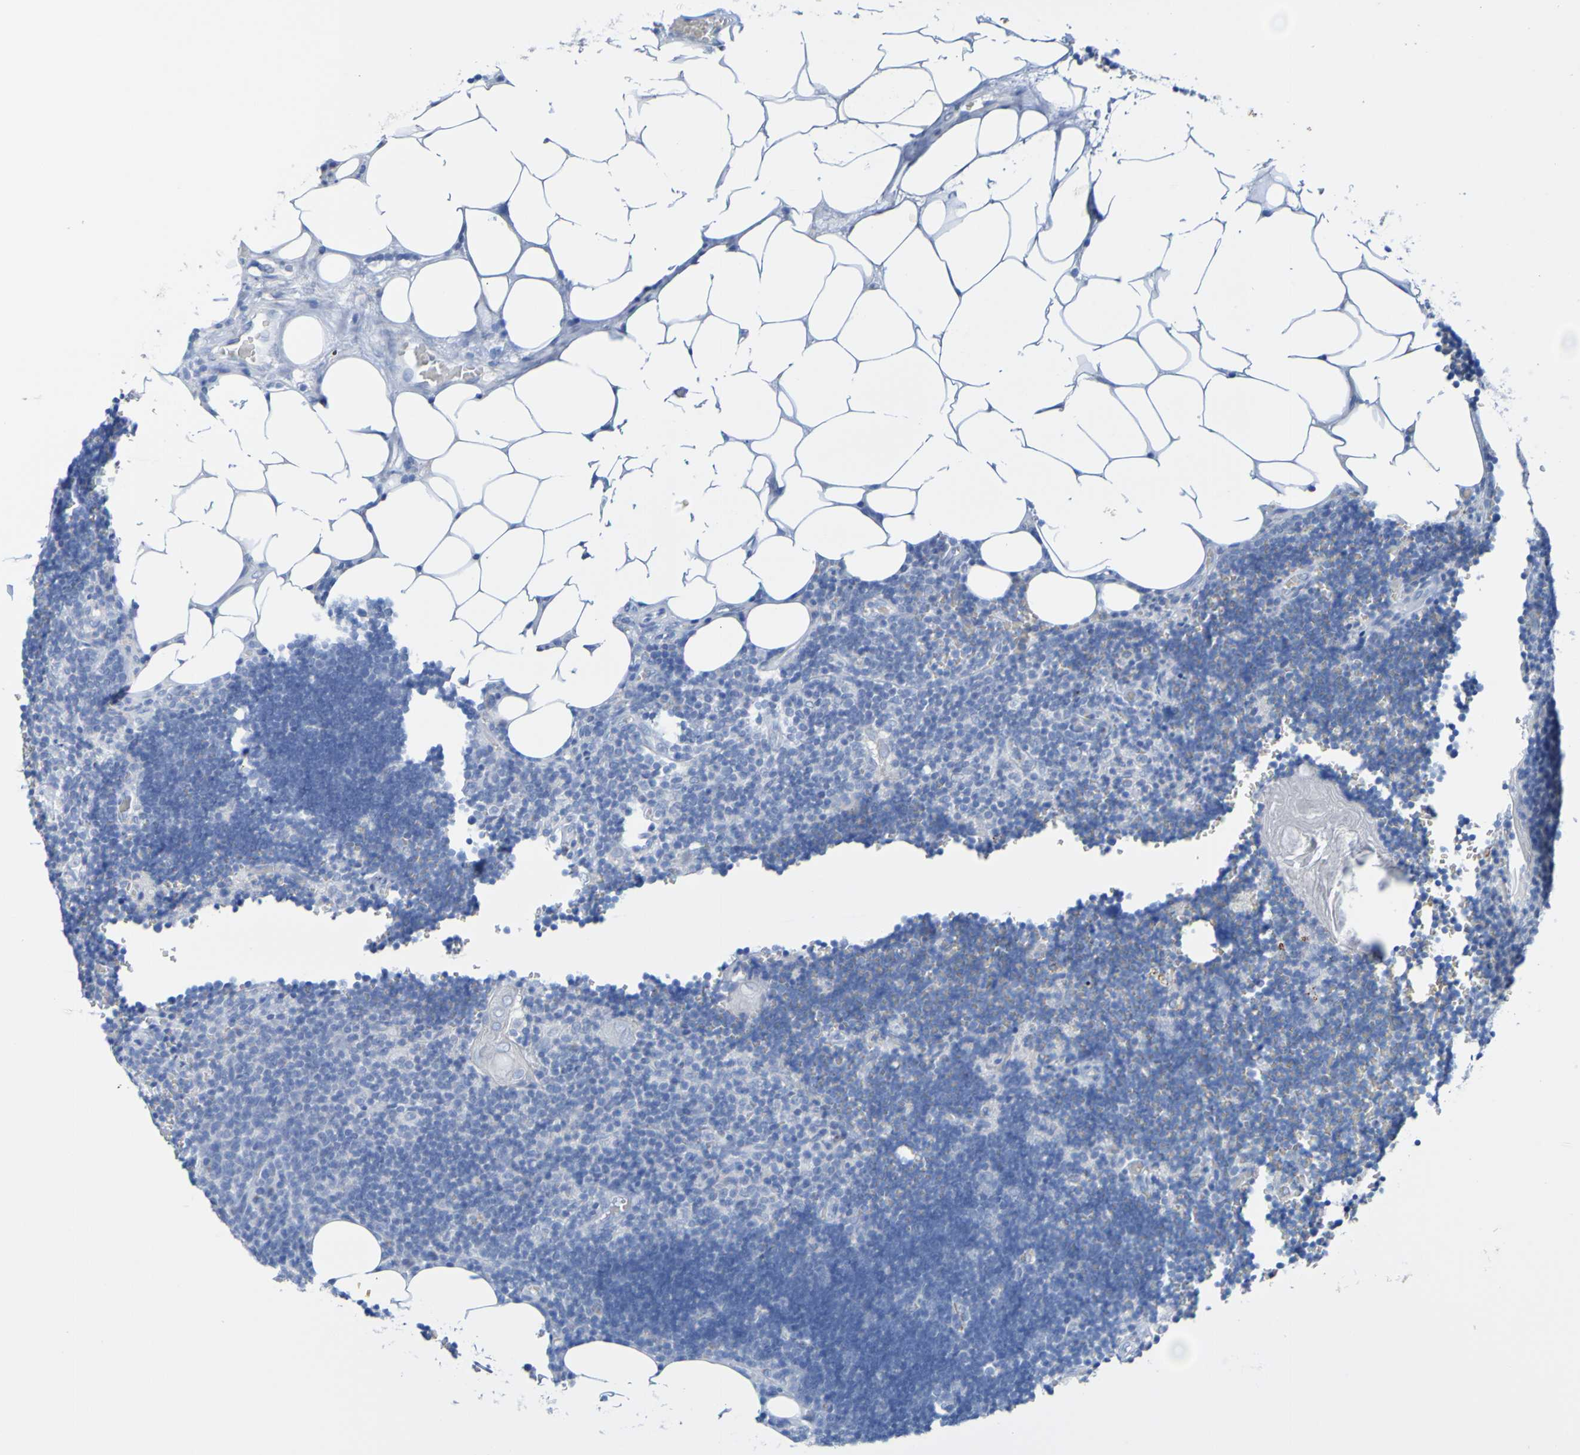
{"staining": {"intensity": "negative", "quantity": "none", "location": "none"}, "tissue": "lymph node", "cell_type": "Germinal center cells", "image_type": "normal", "snomed": [{"axis": "morphology", "description": "Normal tissue, NOS"}, {"axis": "topography", "description": "Lymph node"}], "caption": "Immunohistochemistry of normal human lymph node reveals no positivity in germinal center cells.", "gene": "ACMSD", "patient": {"sex": "male", "age": 33}}